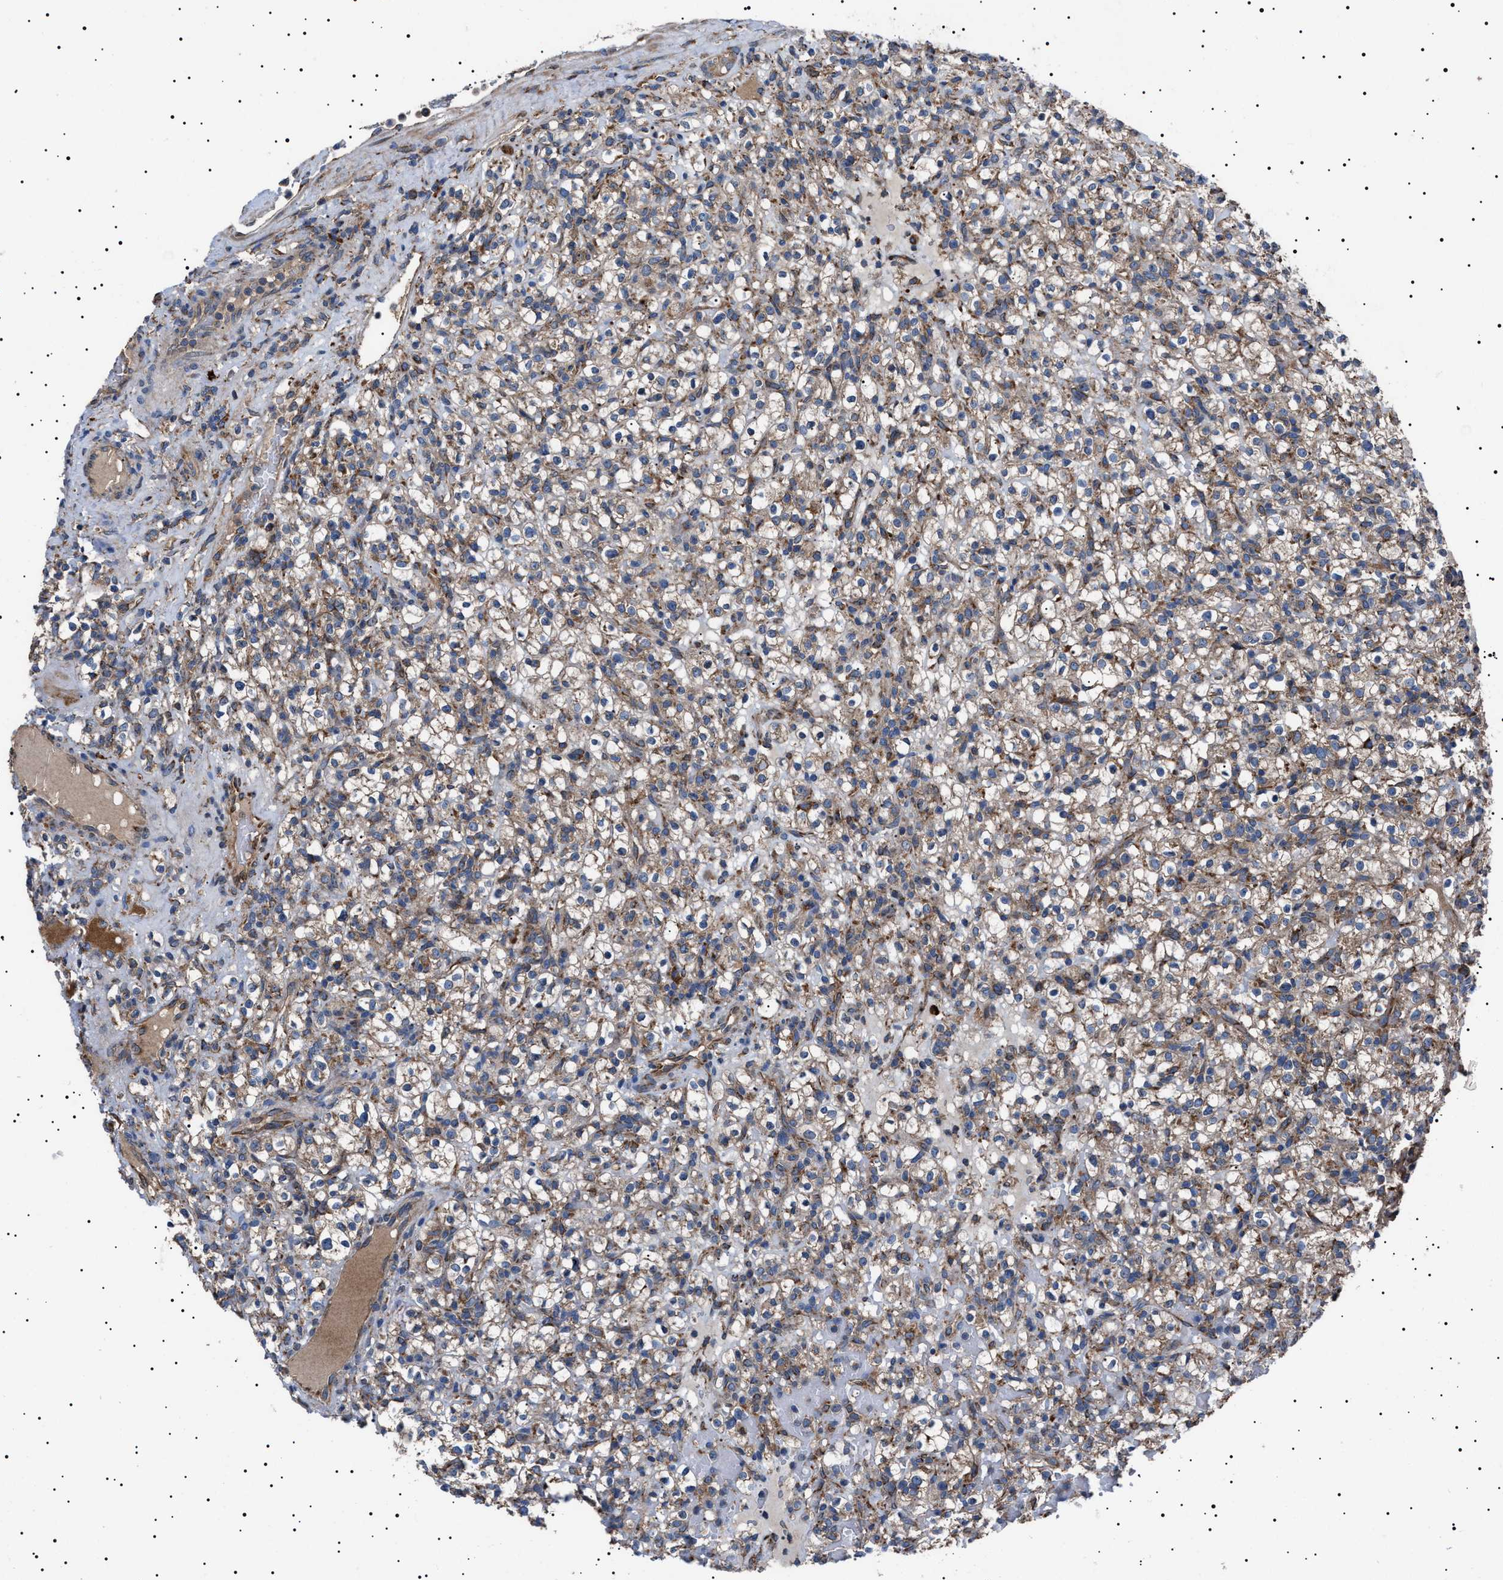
{"staining": {"intensity": "weak", "quantity": ">75%", "location": "cytoplasmic/membranous"}, "tissue": "renal cancer", "cell_type": "Tumor cells", "image_type": "cancer", "snomed": [{"axis": "morphology", "description": "Normal tissue, NOS"}, {"axis": "morphology", "description": "Adenocarcinoma, NOS"}, {"axis": "topography", "description": "Kidney"}], "caption": "This is a photomicrograph of immunohistochemistry (IHC) staining of adenocarcinoma (renal), which shows weak staining in the cytoplasmic/membranous of tumor cells.", "gene": "TOP1MT", "patient": {"sex": "female", "age": 72}}